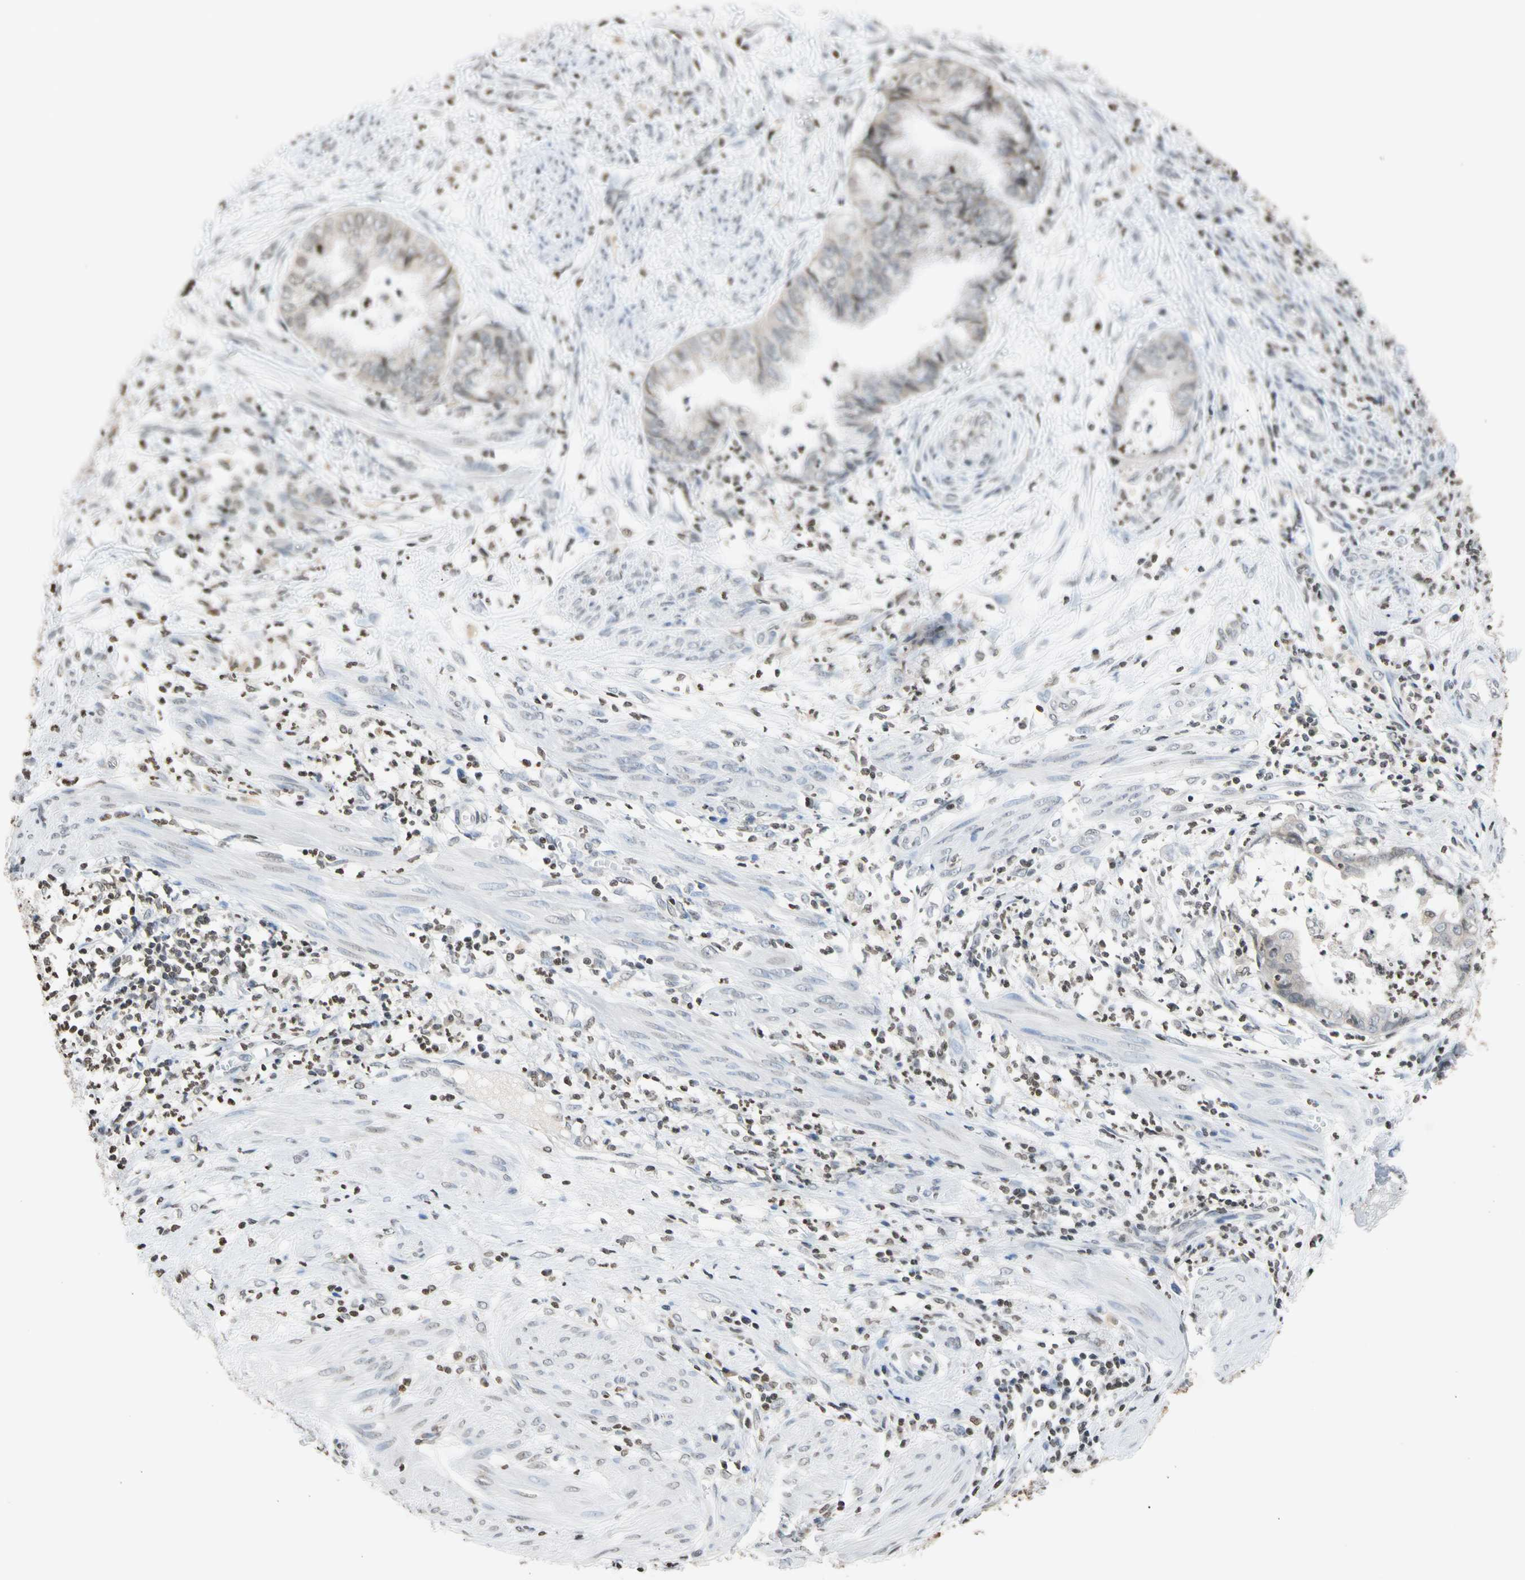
{"staining": {"intensity": "negative", "quantity": "none", "location": "none"}, "tissue": "endometrial cancer", "cell_type": "Tumor cells", "image_type": "cancer", "snomed": [{"axis": "morphology", "description": "Necrosis, NOS"}, {"axis": "morphology", "description": "Adenocarcinoma, NOS"}, {"axis": "topography", "description": "Endometrium"}], "caption": "The photomicrograph demonstrates no significant positivity in tumor cells of adenocarcinoma (endometrial).", "gene": "GPX4", "patient": {"sex": "female", "age": 79}}